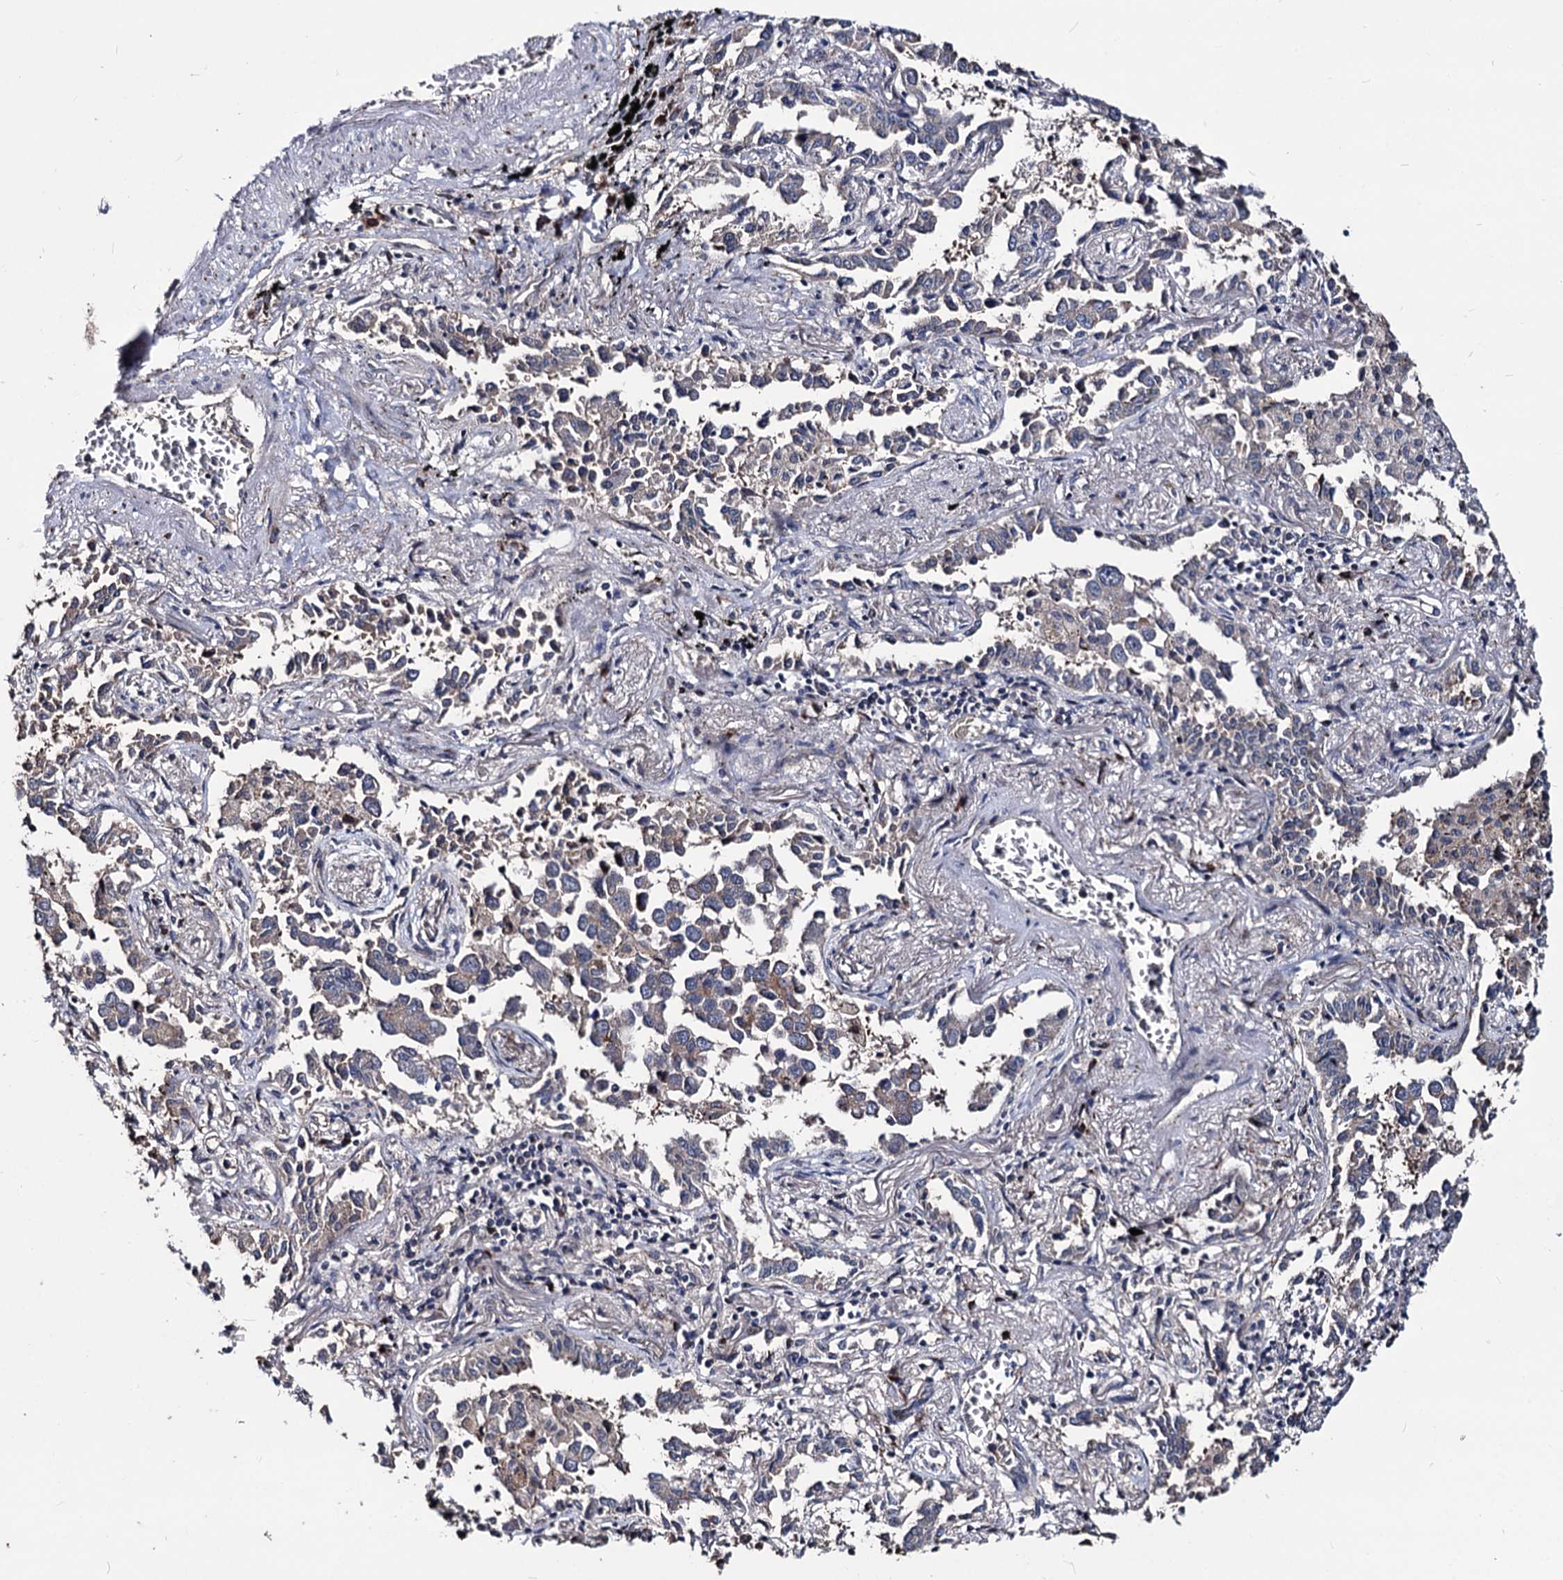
{"staining": {"intensity": "weak", "quantity": "<25%", "location": "cytoplasmic/membranous"}, "tissue": "lung cancer", "cell_type": "Tumor cells", "image_type": "cancer", "snomed": [{"axis": "morphology", "description": "Adenocarcinoma, NOS"}, {"axis": "topography", "description": "Lung"}], "caption": "DAB immunohistochemical staining of lung adenocarcinoma displays no significant staining in tumor cells.", "gene": "SMAGP", "patient": {"sex": "male", "age": 67}}